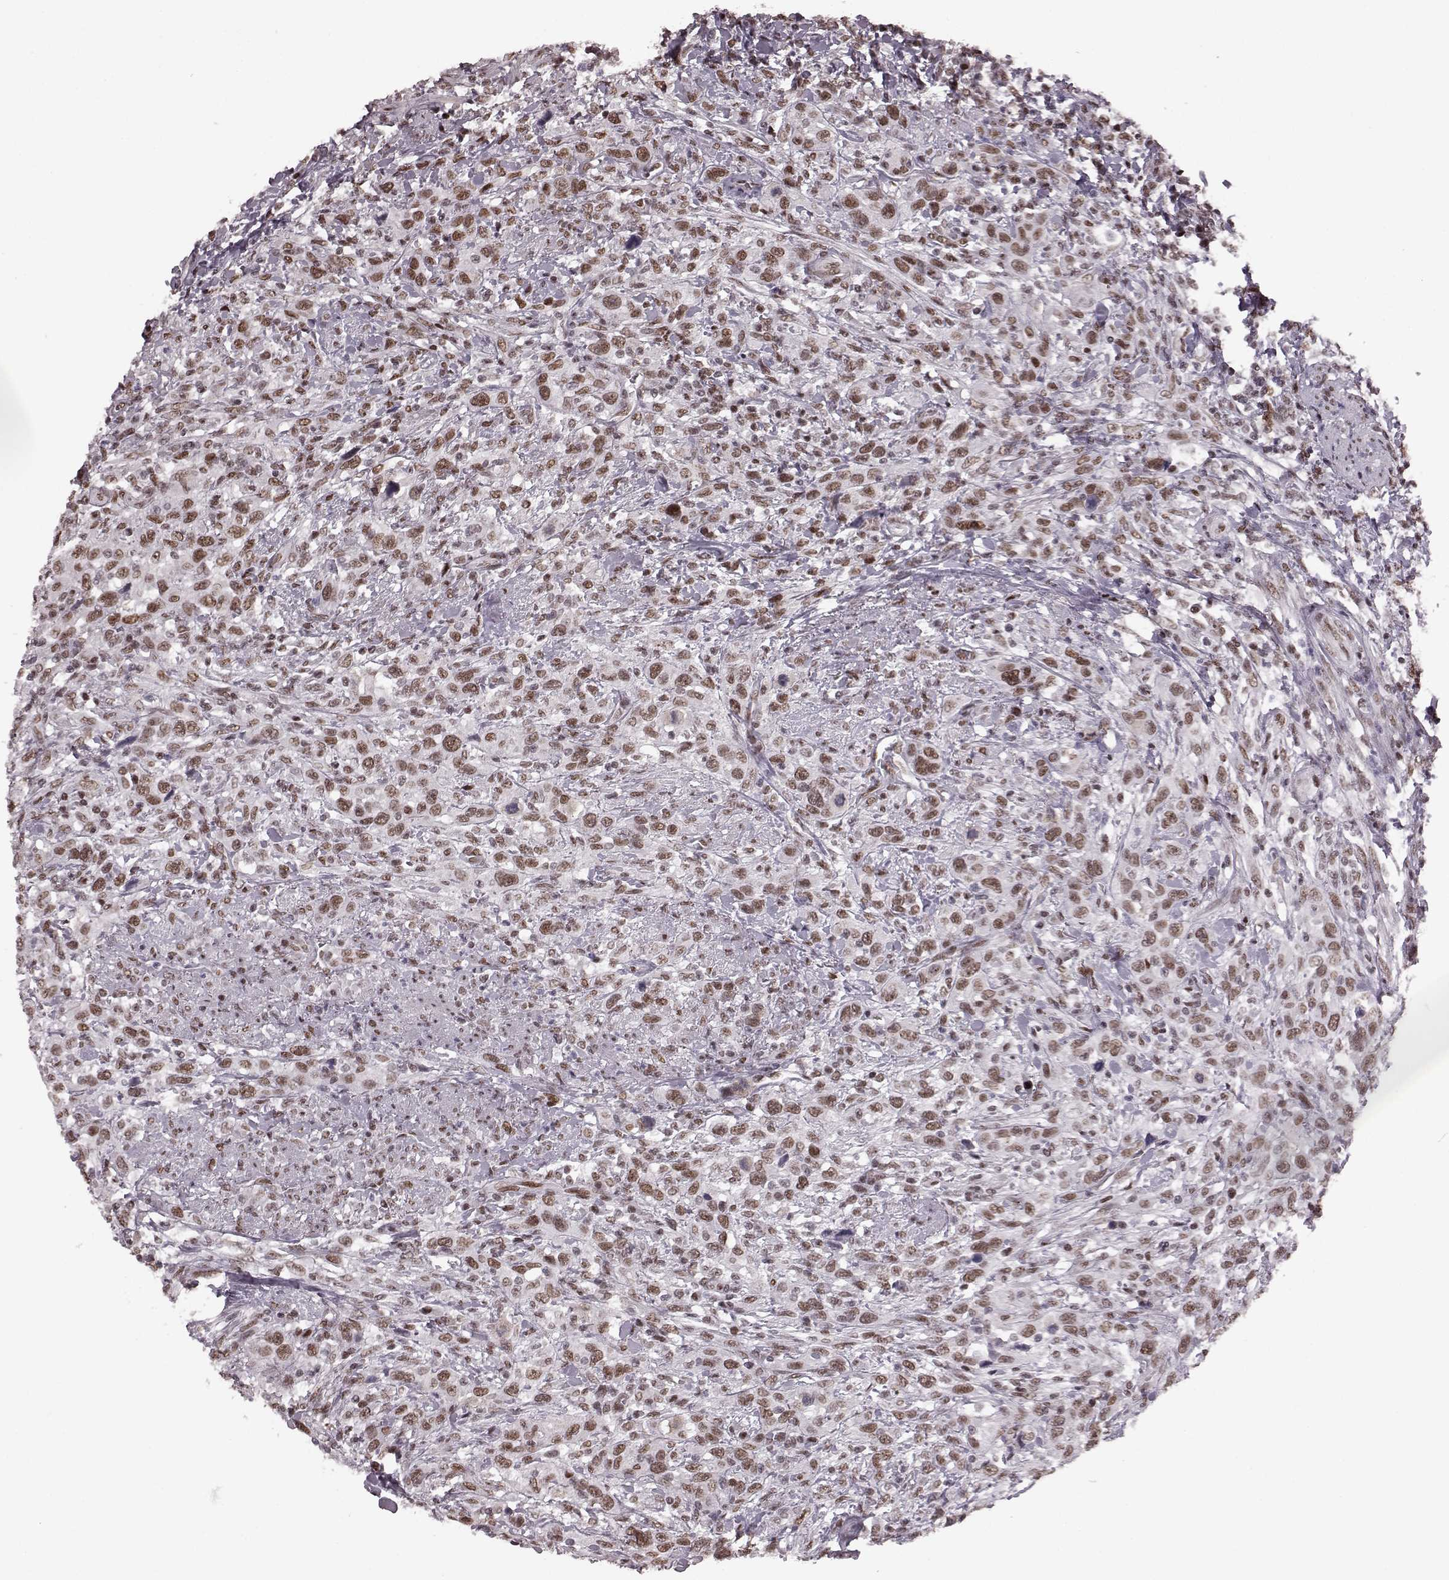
{"staining": {"intensity": "moderate", "quantity": ">75%", "location": "nuclear"}, "tissue": "urothelial cancer", "cell_type": "Tumor cells", "image_type": "cancer", "snomed": [{"axis": "morphology", "description": "Urothelial carcinoma, NOS"}, {"axis": "morphology", "description": "Urothelial carcinoma, High grade"}, {"axis": "topography", "description": "Urinary bladder"}], "caption": "An immunohistochemistry histopathology image of tumor tissue is shown. Protein staining in brown labels moderate nuclear positivity in high-grade urothelial carcinoma within tumor cells.", "gene": "NR2C1", "patient": {"sex": "female", "age": 64}}